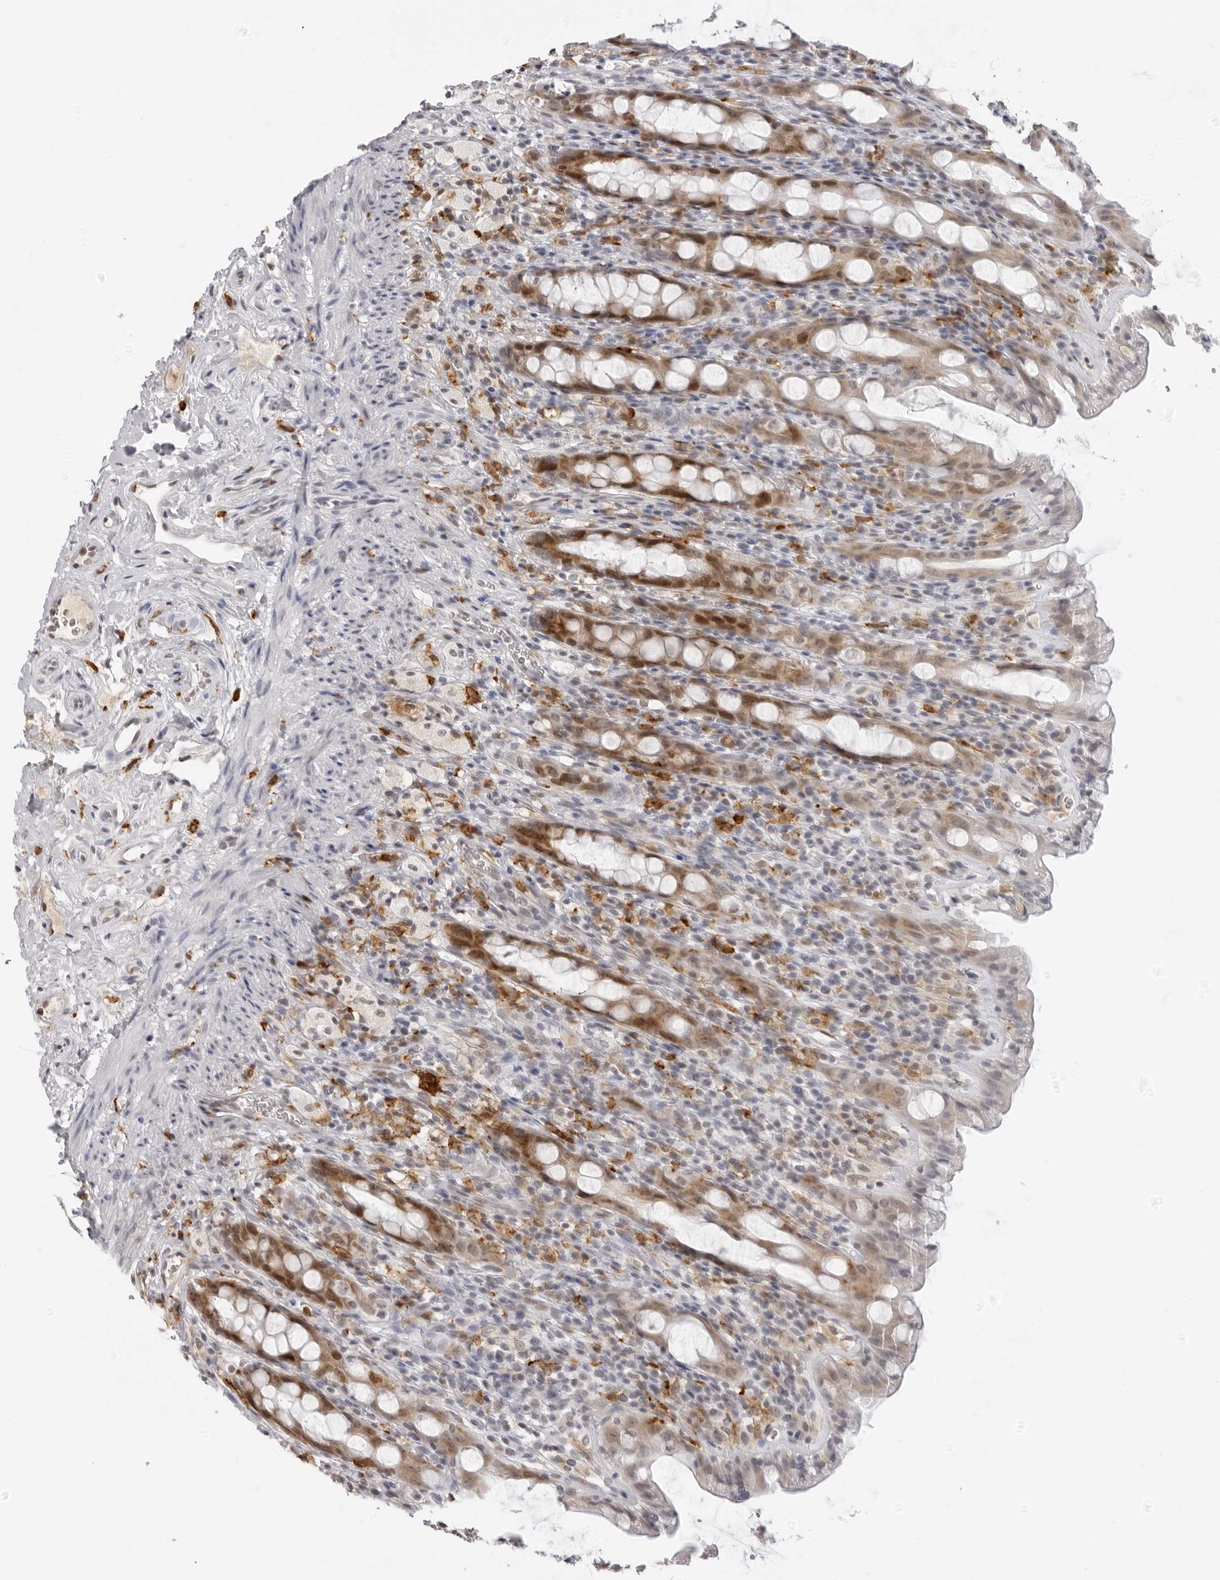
{"staining": {"intensity": "moderate", "quantity": ">75%", "location": "cytoplasmic/membranous,nuclear"}, "tissue": "rectum", "cell_type": "Glandular cells", "image_type": "normal", "snomed": [{"axis": "morphology", "description": "Normal tissue, NOS"}, {"axis": "topography", "description": "Rectum"}], "caption": "Protein expression analysis of unremarkable rectum exhibits moderate cytoplasmic/membranous,nuclear staining in about >75% of glandular cells. The staining was performed using DAB, with brown indicating positive protein expression. Nuclei are stained blue with hematoxylin.", "gene": "MSH6", "patient": {"sex": "male", "age": 44}}